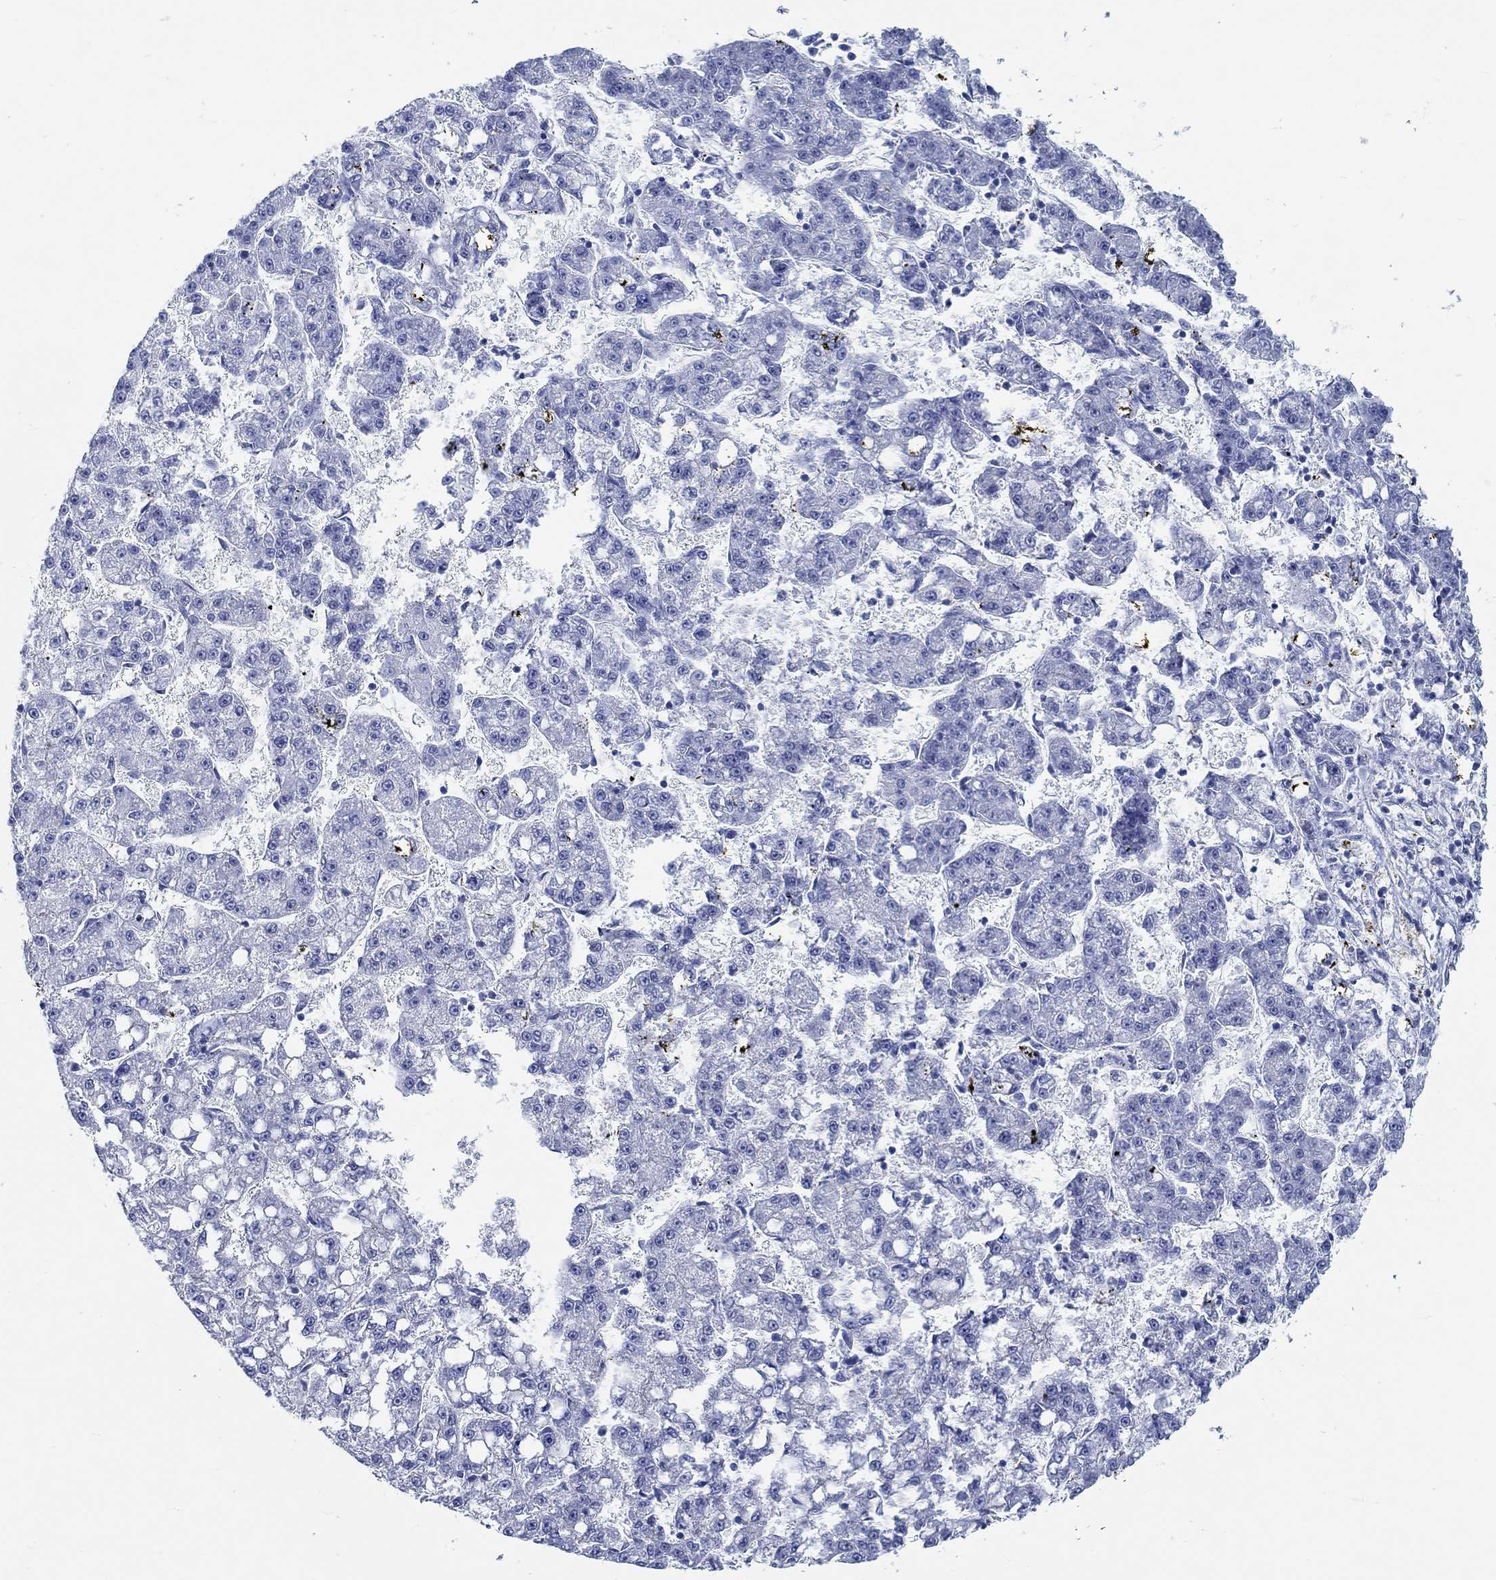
{"staining": {"intensity": "negative", "quantity": "none", "location": "none"}, "tissue": "liver cancer", "cell_type": "Tumor cells", "image_type": "cancer", "snomed": [{"axis": "morphology", "description": "Carcinoma, Hepatocellular, NOS"}, {"axis": "topography", "description": "Liver"}], "caption": "Tumor cells are negative for brown protein staining in liver hepatocellular carcinoma.", "gene": "RD3L", "patient": {"sex": "female", "age": 65}}